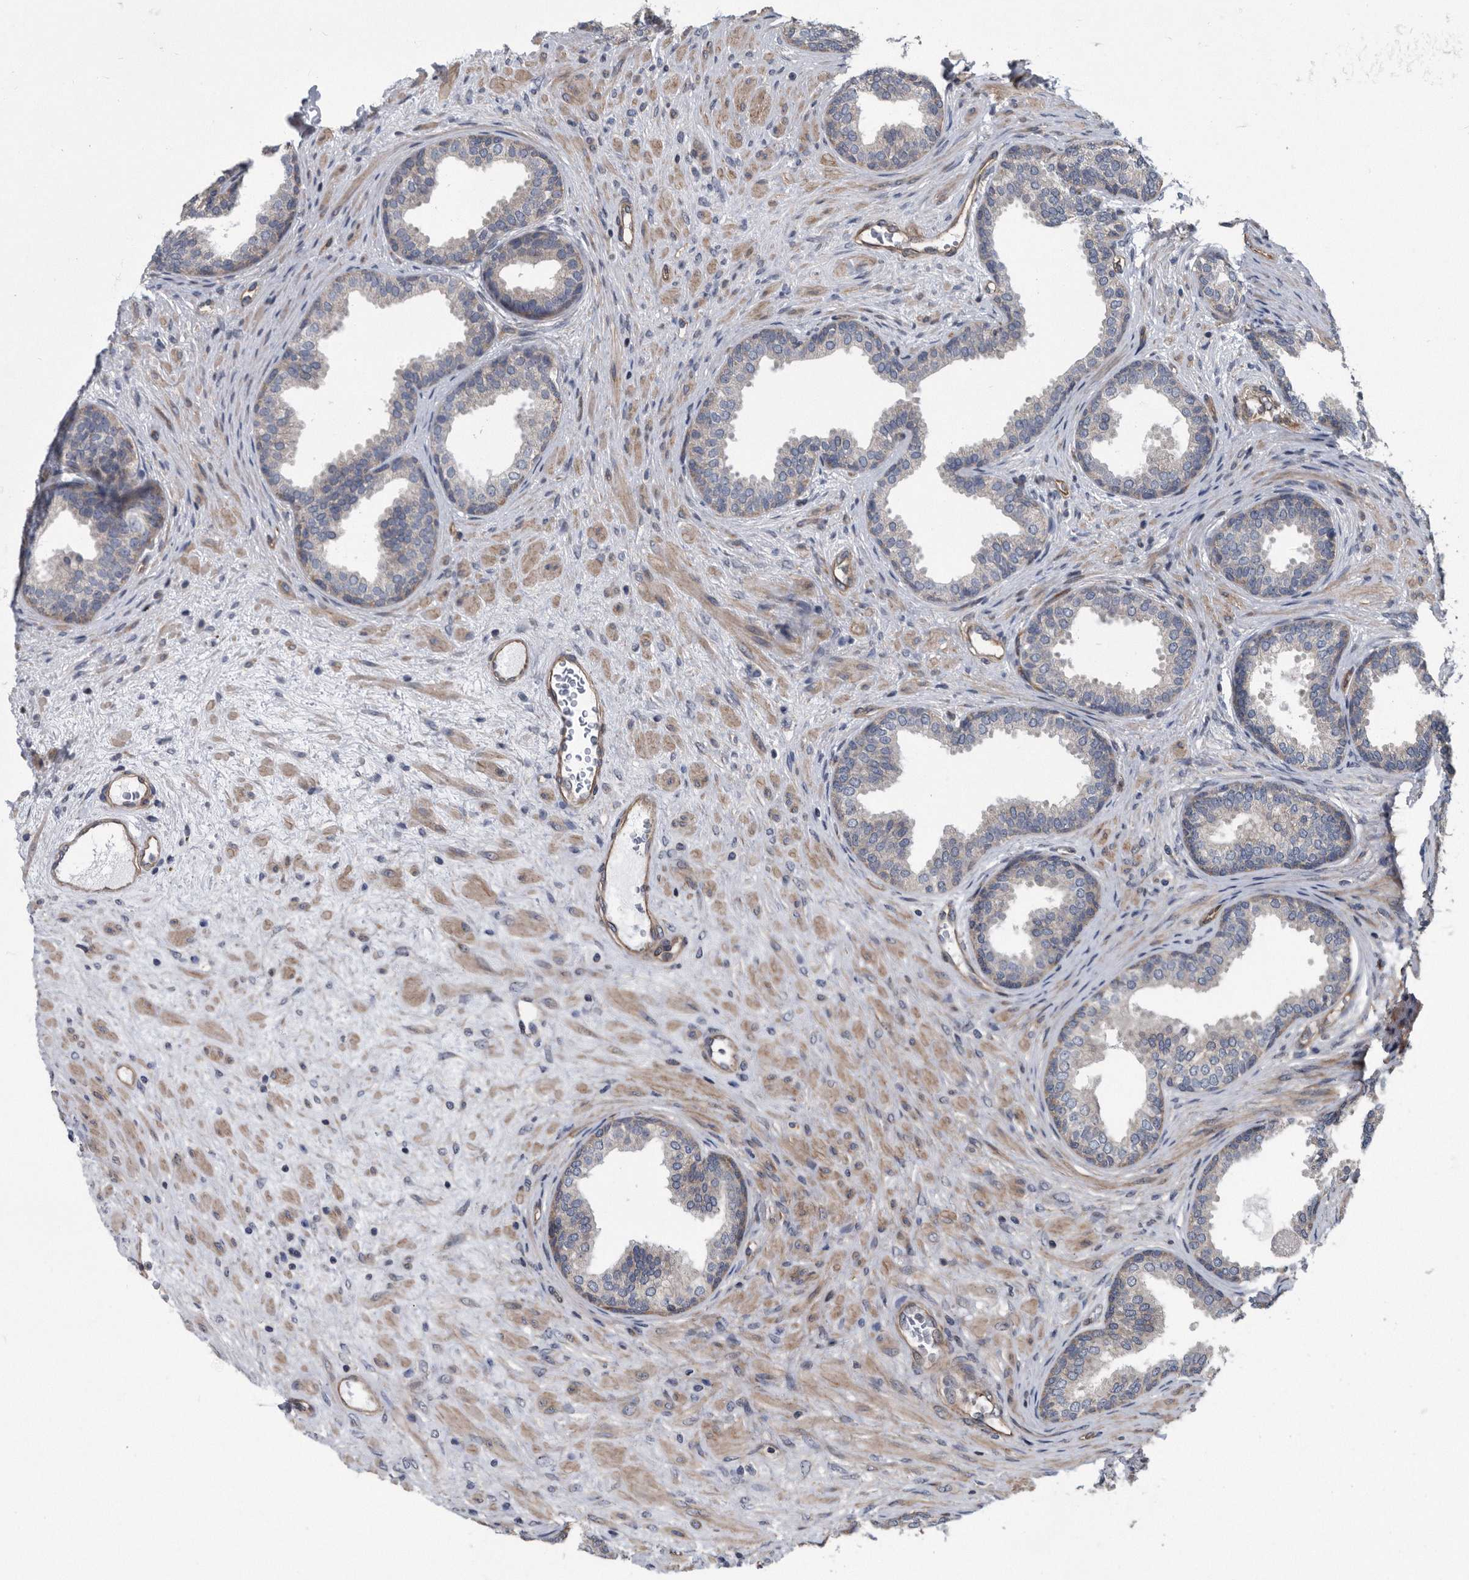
{"staining": {"intensity": "weak", "quantity": "<25%", "location": "cytoplasmic/membranous"}, "tissue": "prostate", "cell_type": "Glandular cells", "image_type": "normal", "snomed": [{"axis": "morphology", "description": "Normal tissue, NOS"}, {"axis": "topography", "description": "Prostate"}], "caption": "Protein analysis of unremarkable prostate reveals no significant staining in glandular cells. (Brightfield microscopy of DAB (3,3'-diaminobenzidine) immunohistochemistry (IHC) at high magnification).", "gene": "ARMCX1", "patient": {"sex": "male", "age": 76}}